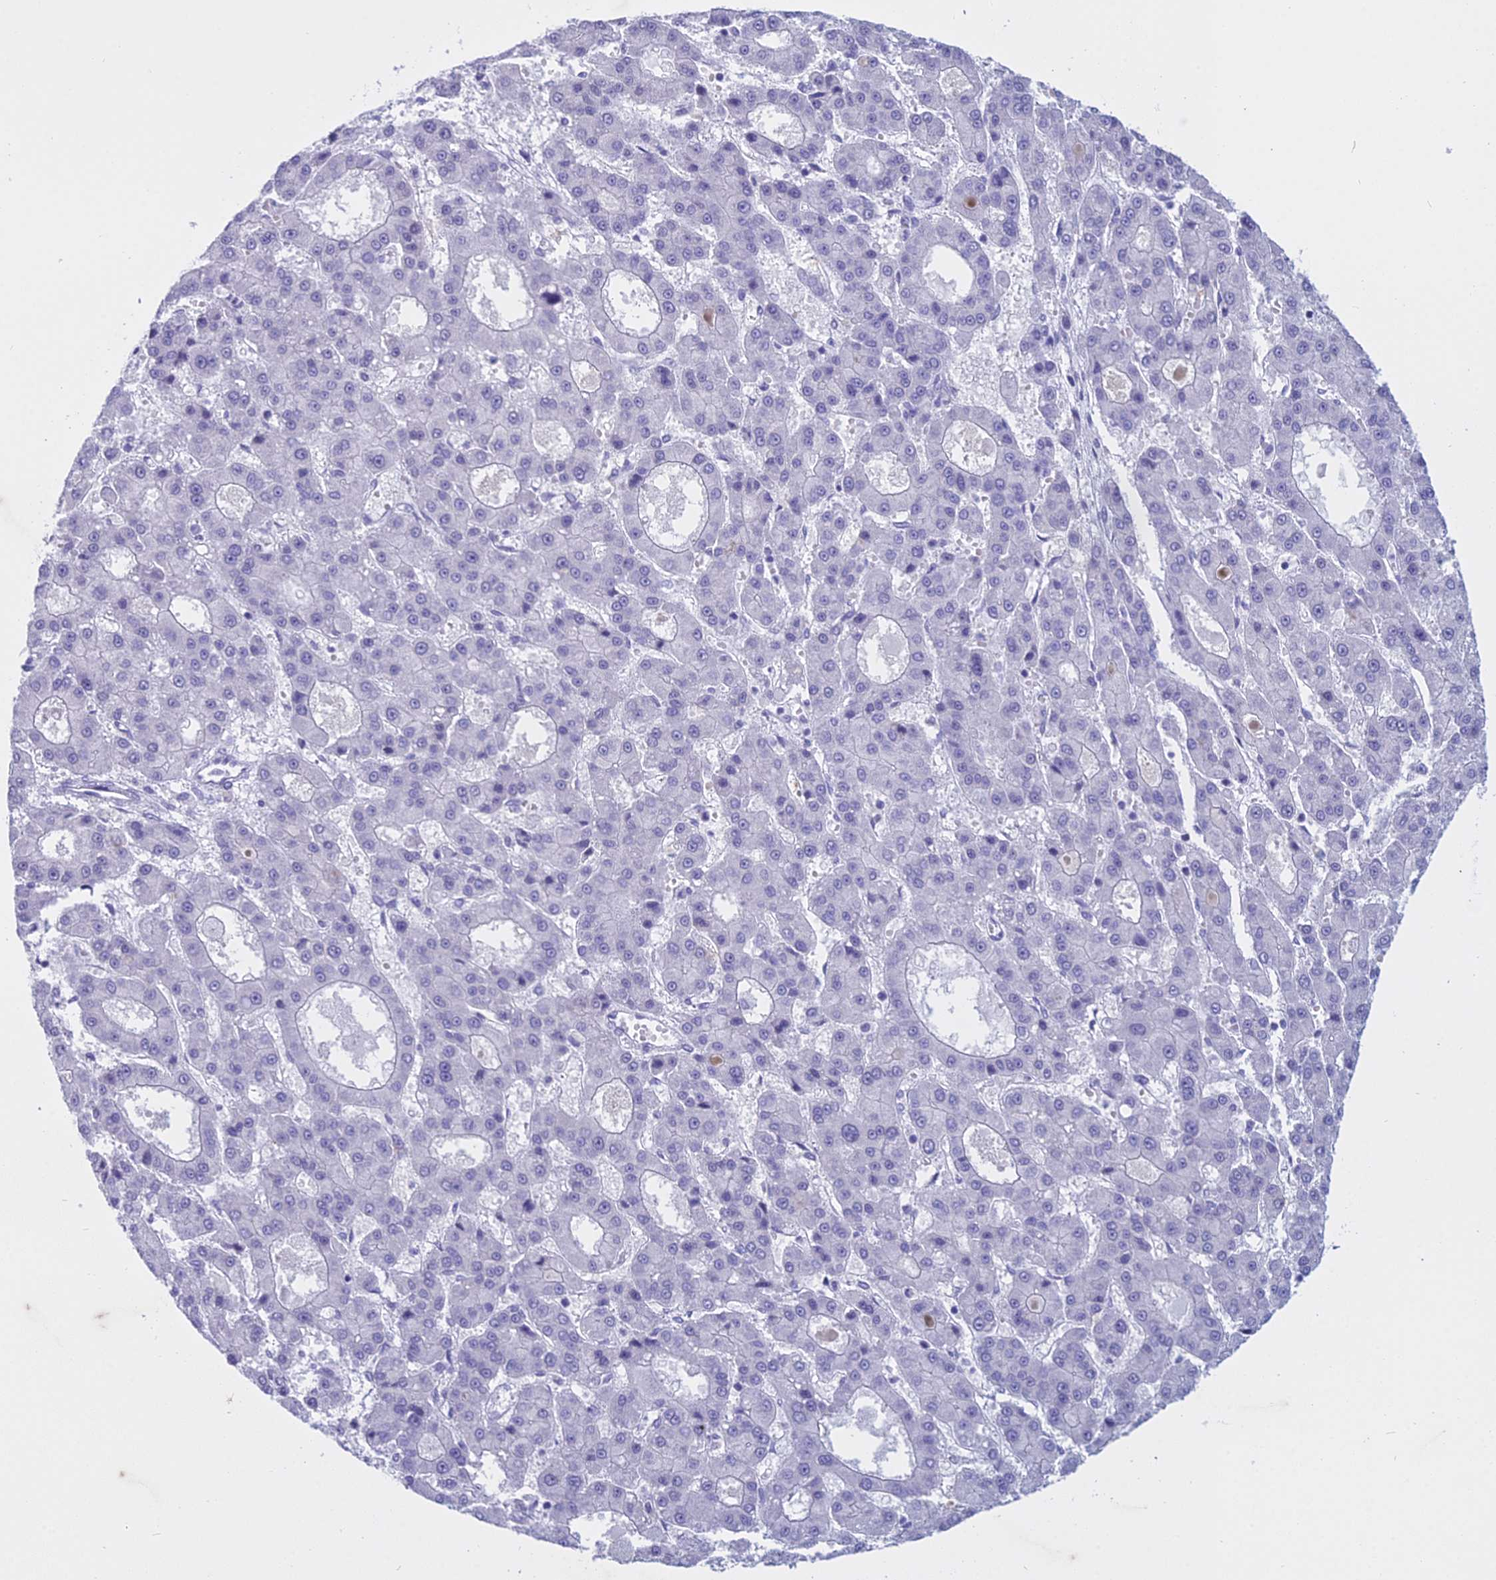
{"staining": {"intensity": "negative", "quantity": "none", "location": "none"}, "tissue": "liver cancer", "cell_type": "Tumor cells", "image_type": "cancer", "snomed": [{"axis": "morphology", "description": "Carcinoma, Hepatocellular, NOS"}, {"axis": "topography", "description": "Liver"}], "caption": "Protein analysis of hepatocellular carcinoma (liver) demonstrates no significant positivity in tumor cells. Brightfield microscopy of IHC stained with DAB (brown) and hematoxylin (blue), captured at high magnification.", "gene": "HMGB4", "patient": {"sex": "male", "age": 70}}